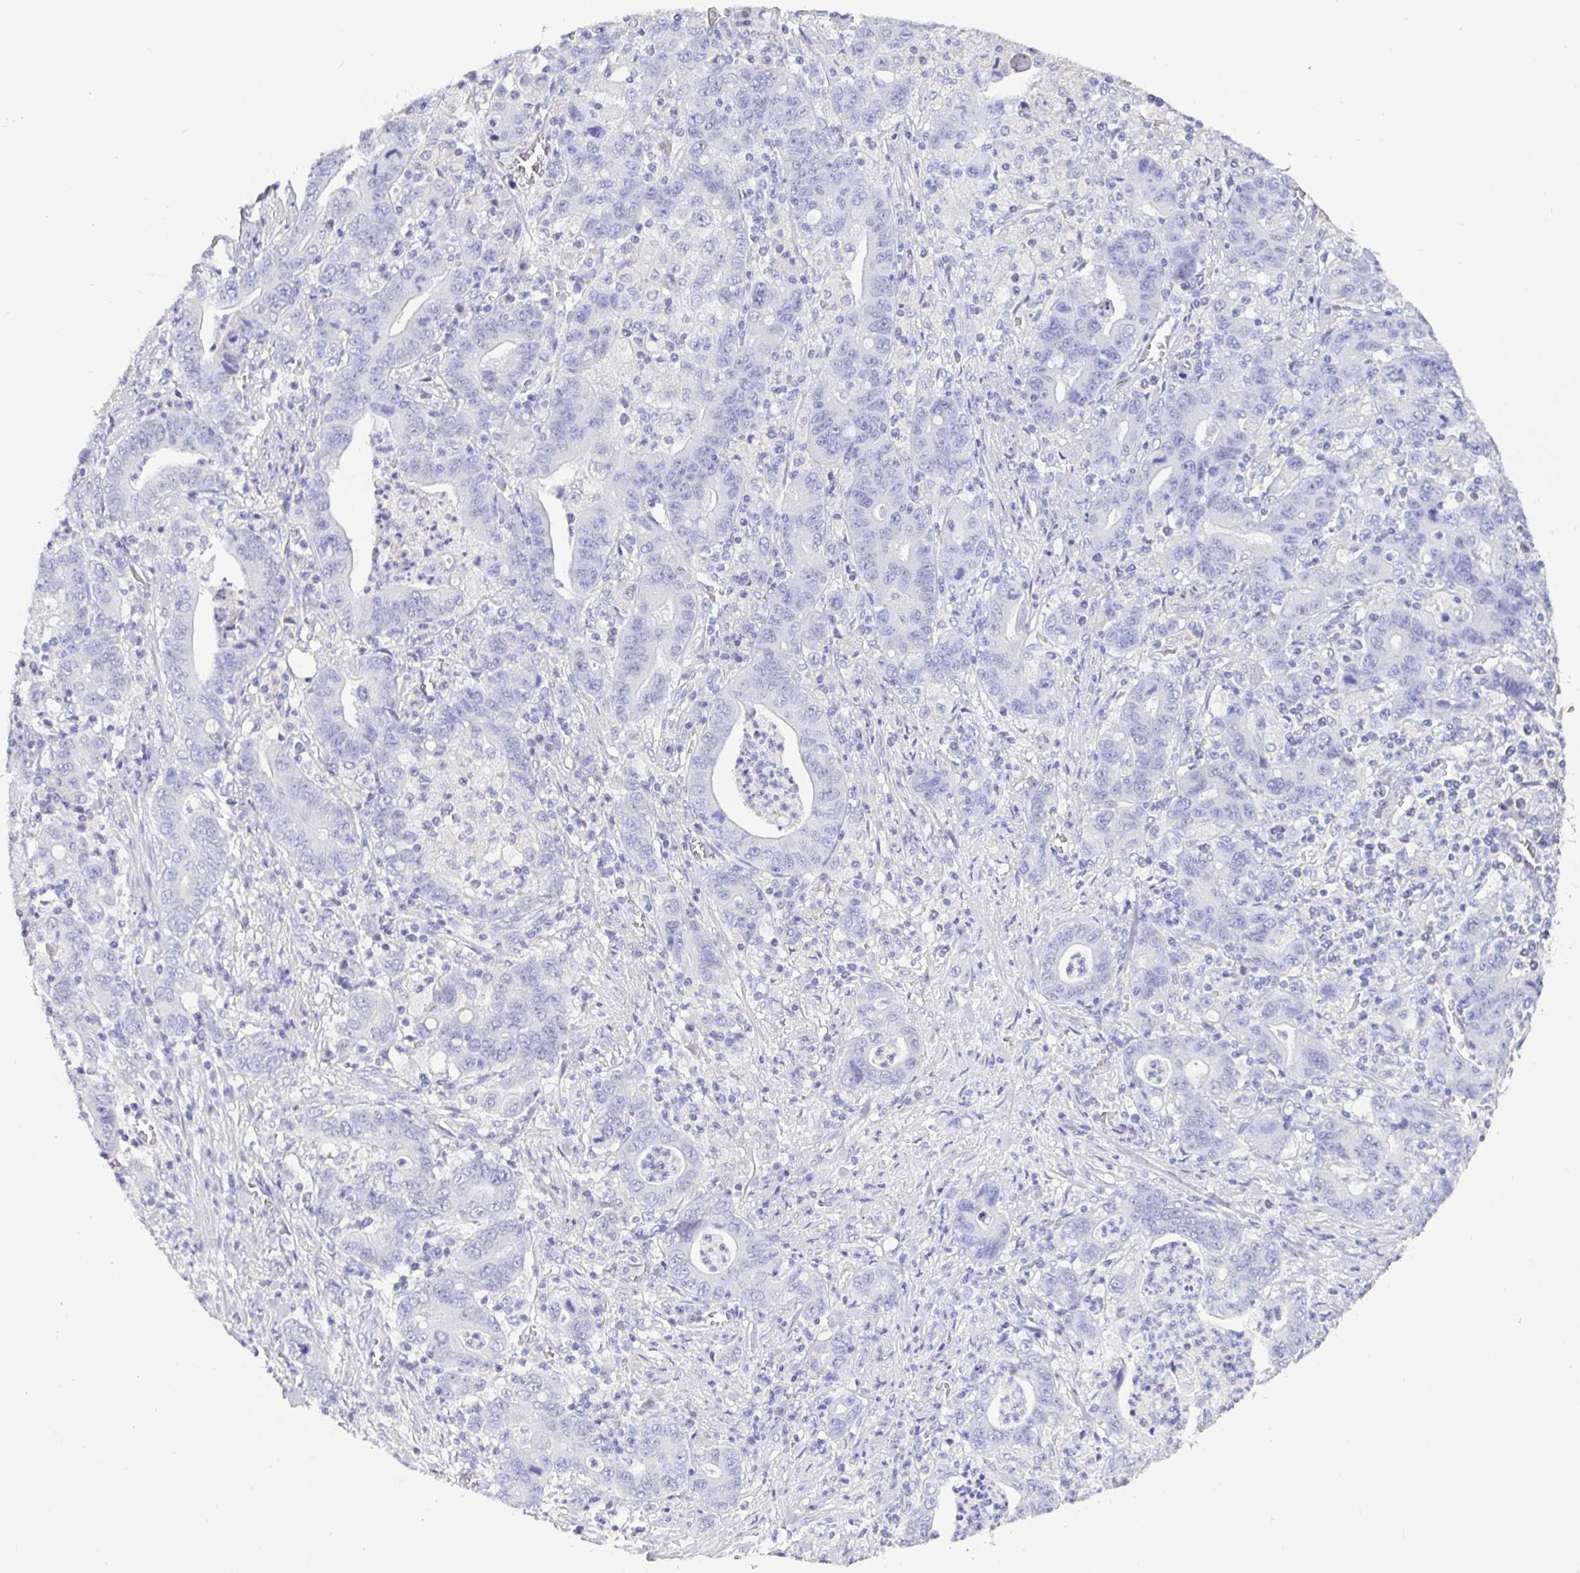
{"staining": {"intensity": "negative", "quantity": "none", "location": "none"}, "tissue": "stomach cancer", "cell_type": "Tumor cells", "image_type": "cancer", "snomed": [{"axis": "morphology", "description": "Adenocarcinoma, NOS"}, {"axis": "topography", "description": "Stomach, upper"}], "caption": "Tumor cells are negative for protein expression in human stomach adenocarcinoma.", "gene": "TPTE", "patient": {"sex": "male", "age": 69}}